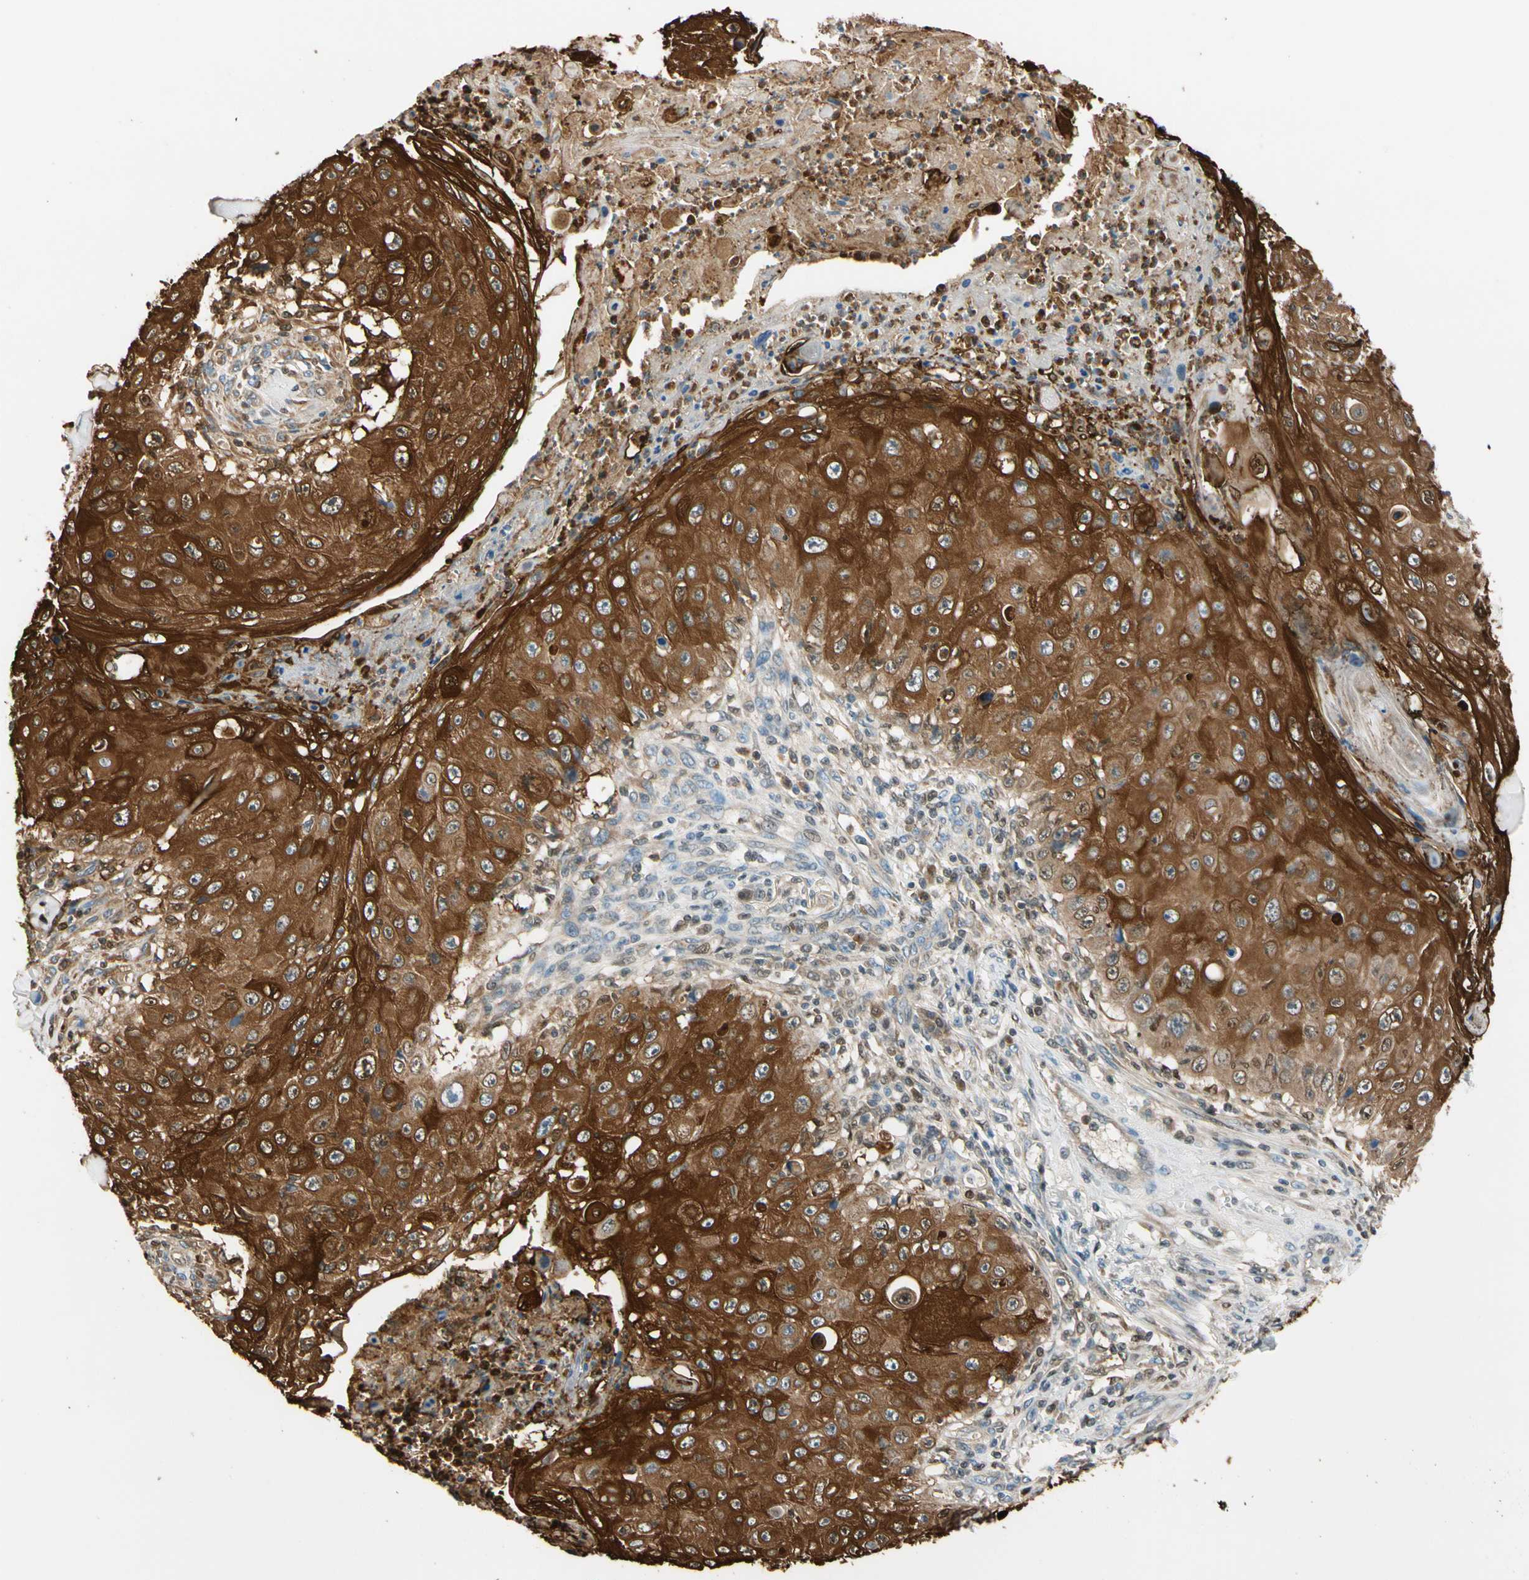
{"staining": {"intensity": "strong", "quantity": ">75%", "location": "cytoplasmic/membranous"}, "tissue": "skin cancer", "cell_type": "Tumor cells", "image_type": "cancer", "snomed": [{"axis": "morphology", "description": "Squamous cell carcinoma, NOS"}, {"axis": "topography", "description": "Skin"}], "caption": "Immunohistochemistry (IHC) micrograph of neoplastic tissue: human skin squamous cell carcinoma stained using IHC shows high levels of strong protein expression localized specifically in the cytoplasmic/membranous of tumor cells, appearing as a cytoplasmic/membranous brown color.", "gene": "STK40", "patient": {"sex": "male", "age": 86}}